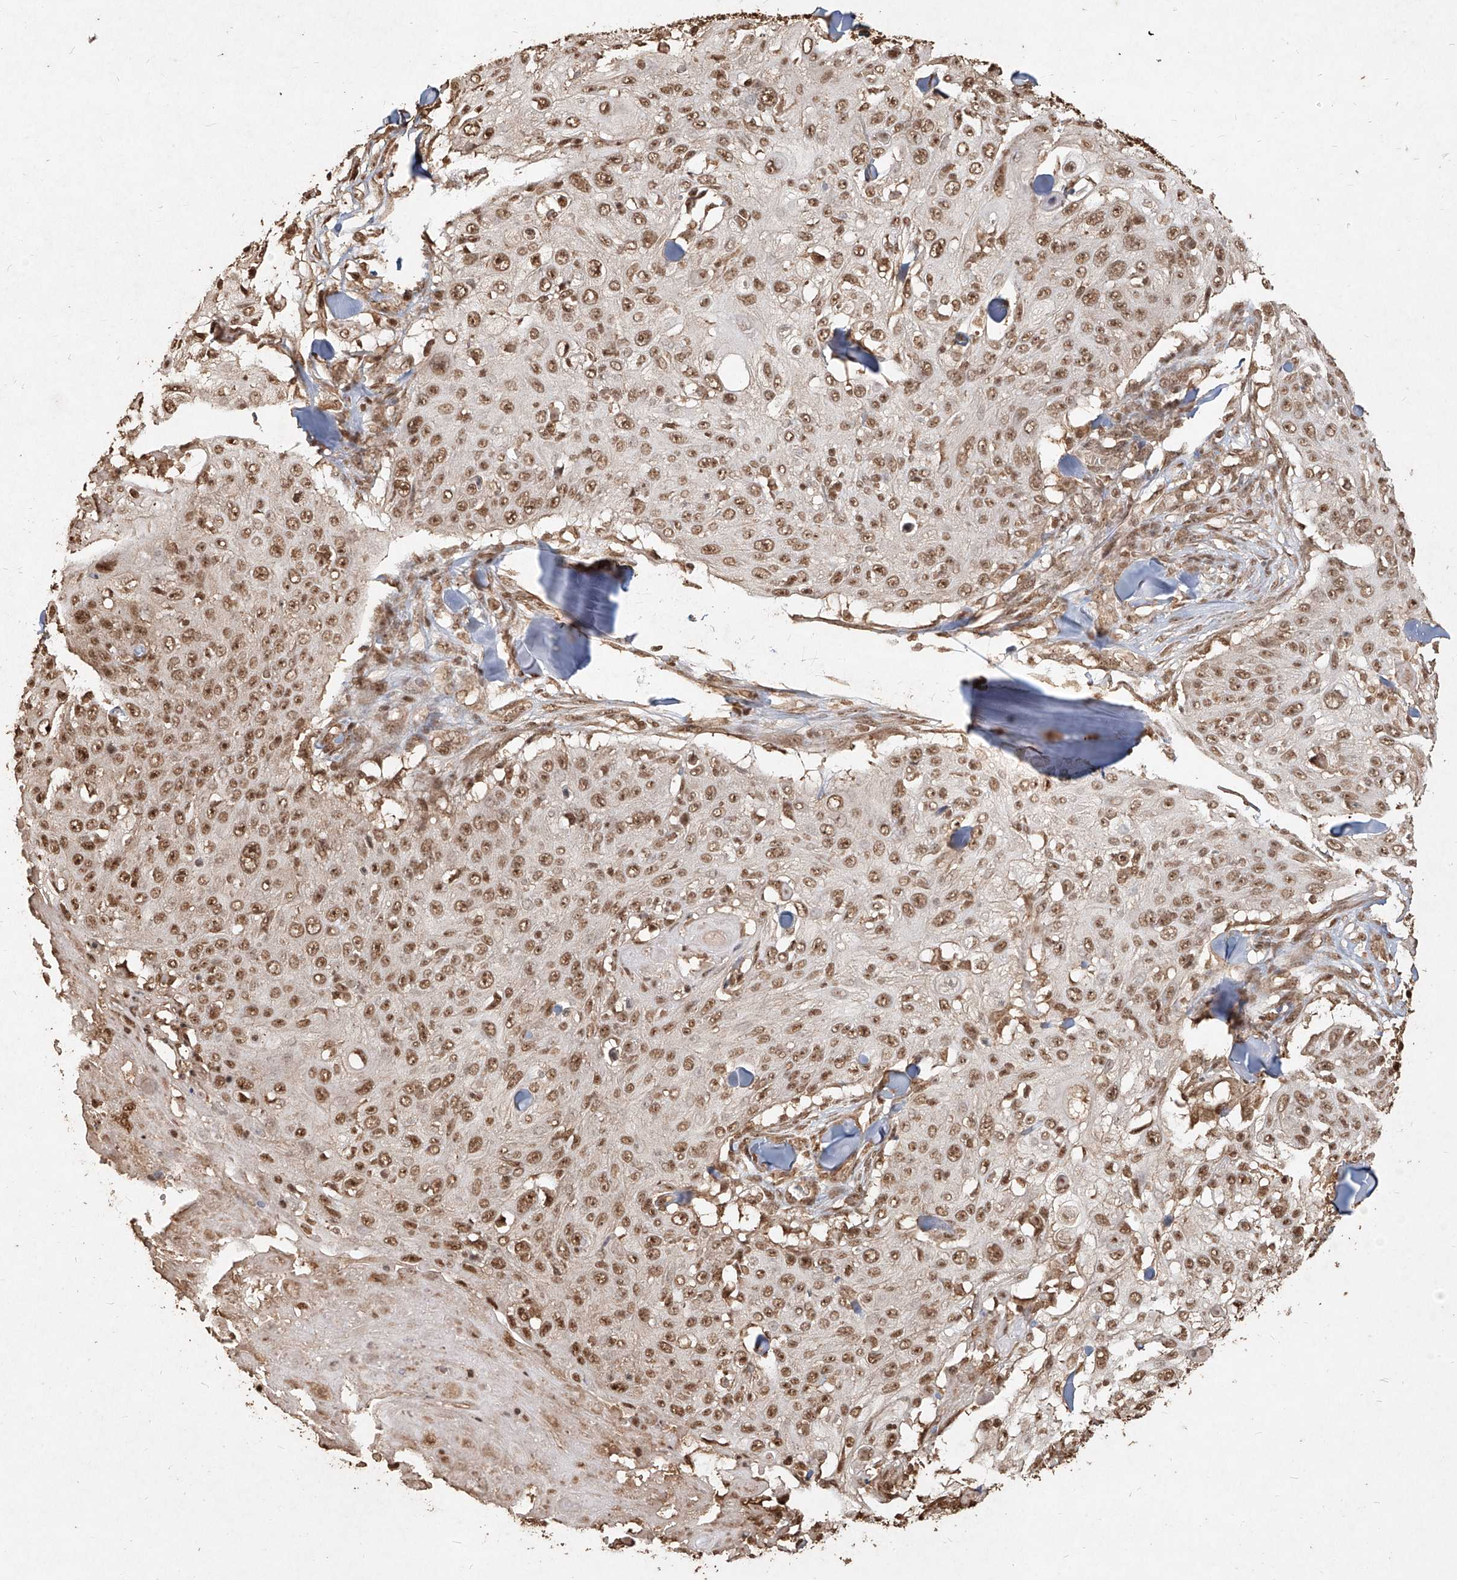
{"staining": {"intensity": "moderate", "quantity": ">75%", "location": "nuclear"}, "tissue": "skin cancer", "cell_type": "Tumor cells", "image_type": "cancer", "snomed": [{"axis": "morphology", "description": "Squamous cell carcinoma, NOS"}, {"axis": "topography", "description": "Skin"}], "caption": "This image exhibits IHC staining of human skin squamous cell carcinoma, with medium moderate nuclear staining in approximately >75% of tumor cells.", "gene": "UBE2K", "patient": {"sex": "male", "age": 86}}